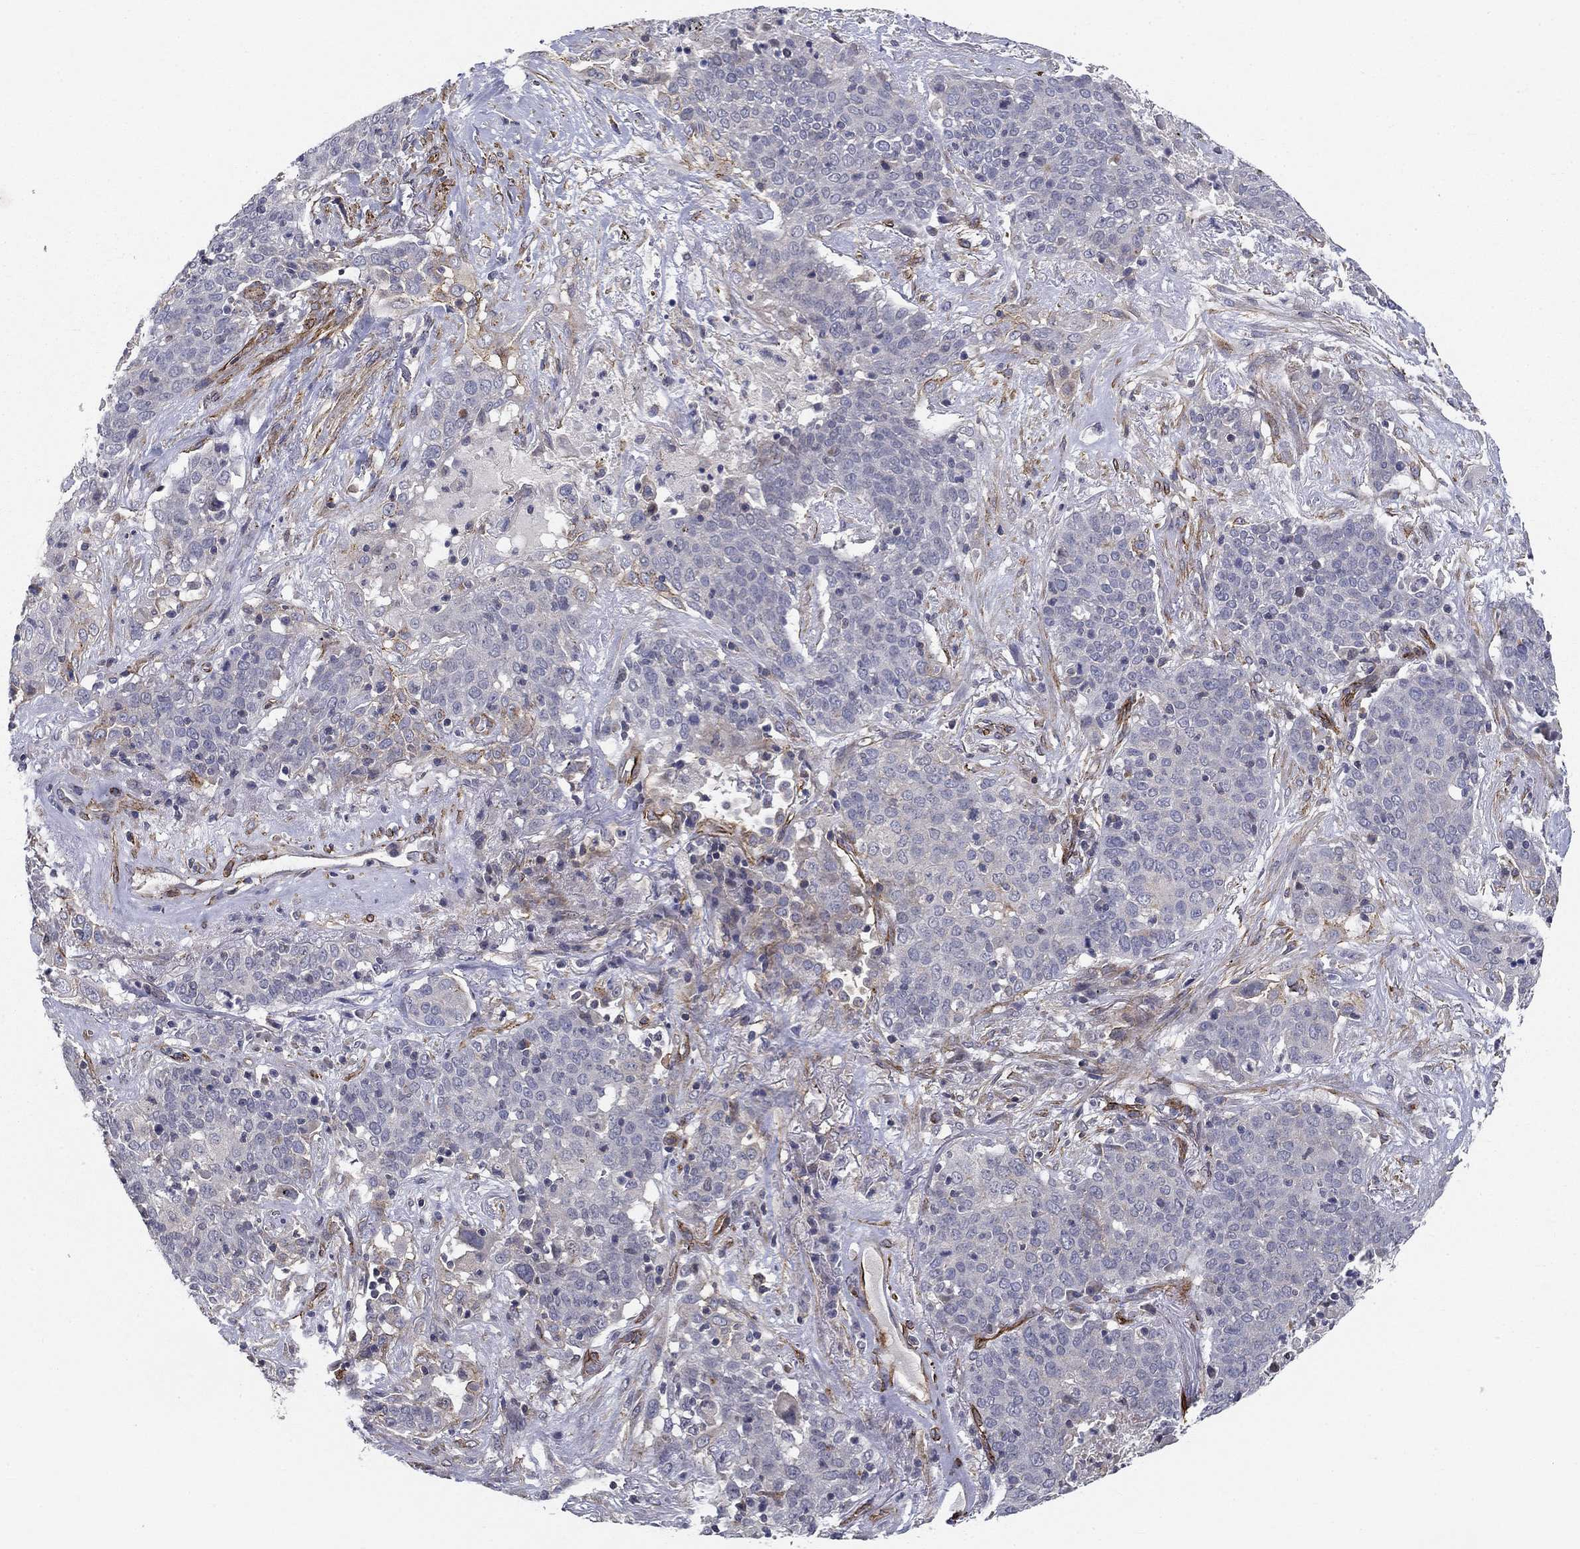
{"staining": {"intensity": "negative", "quantity": "none", "location": "none"}, "tissue": "lung cancer", "cell_type": "Tumor cells", "image_type": "cancer", "snomed": [{"axis": "morphology", "description": "Squamous cell carcinoma, NOS"}, {"axis": "topography", "description": "Lung"}], "caption": "Tumor cells show no significant protein expression in lung cancer.", "gene": "SYNC", "patient": {"sex": "male", "age": 82}}